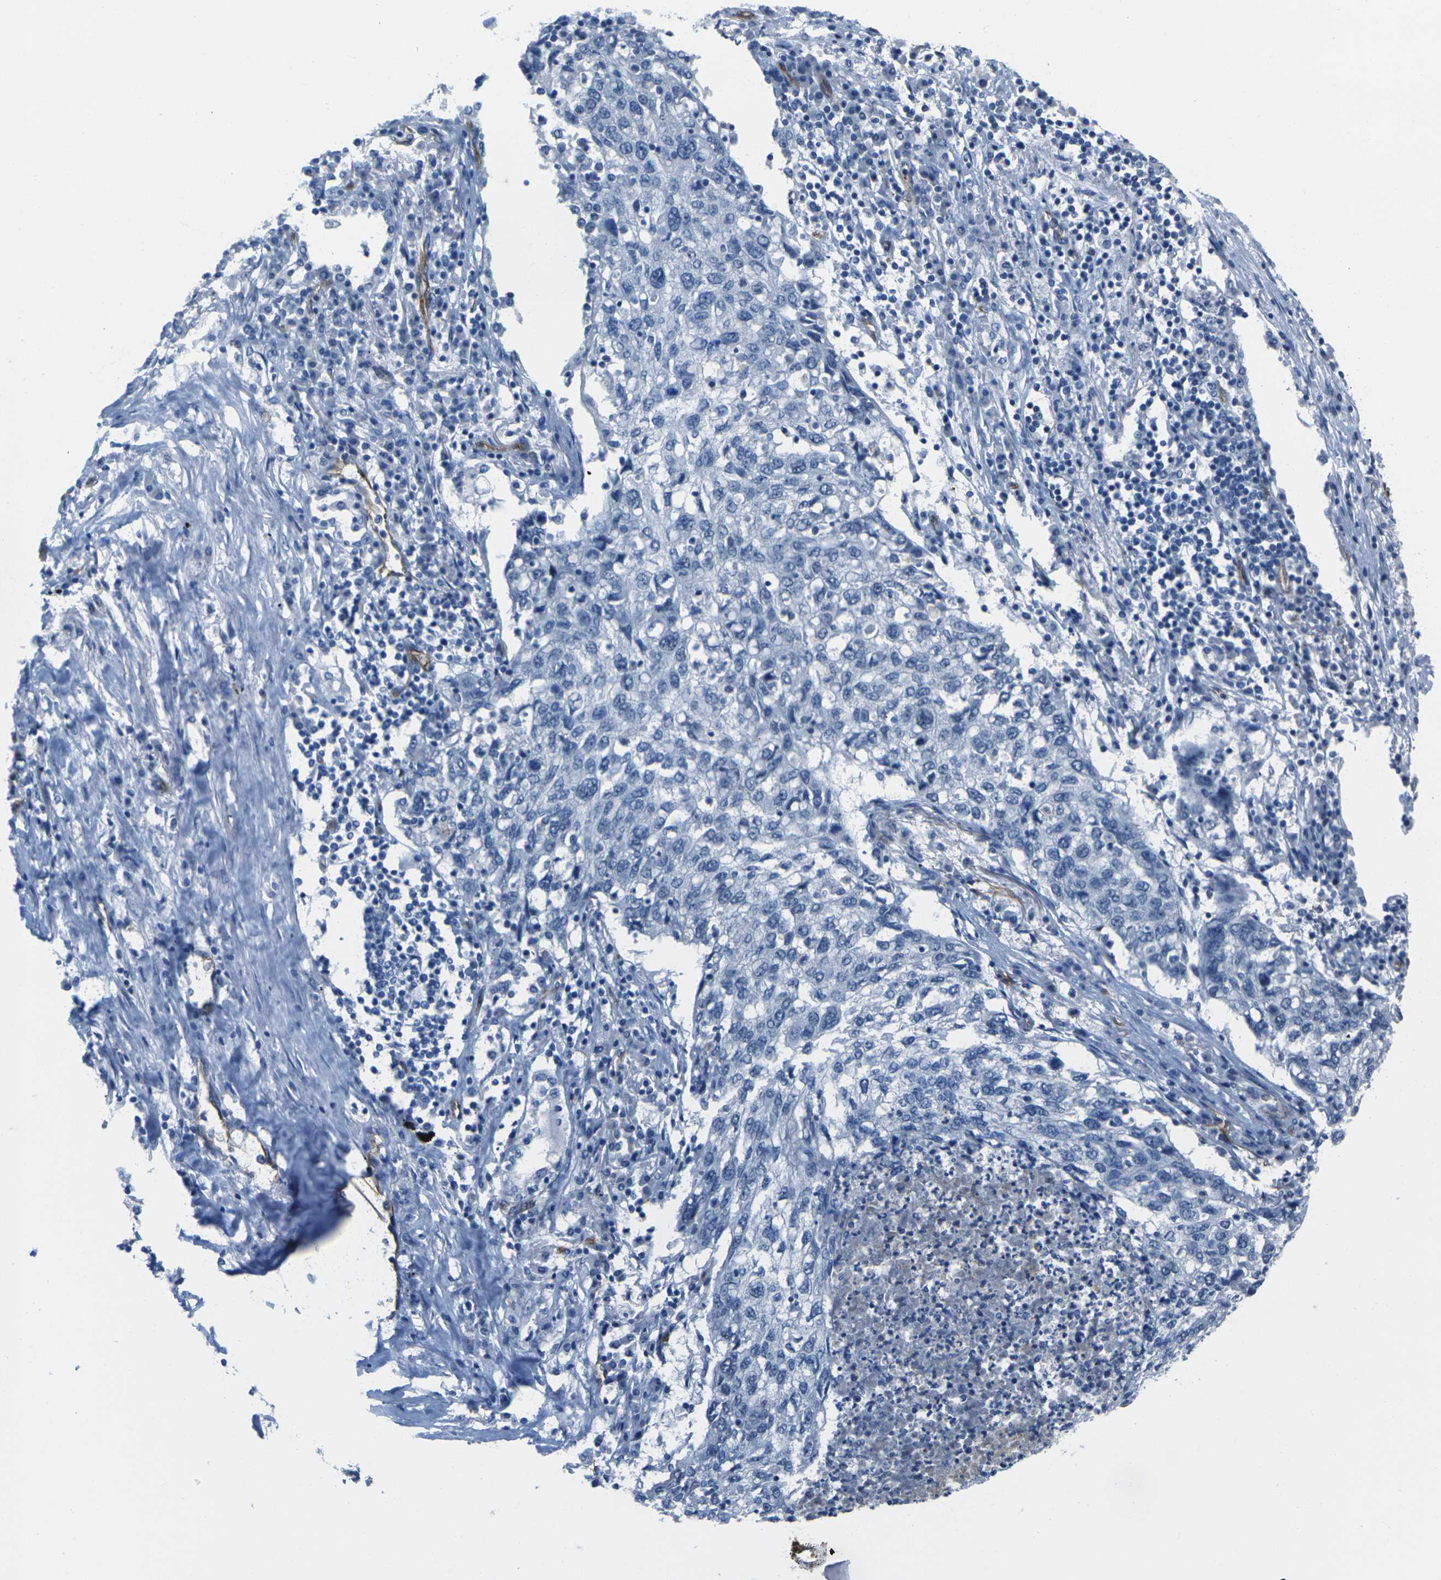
{"staining": {"intensity": "negative", "quantity": "none", "location": "none"}, "tissue": "lung cancer", "cell_type": "Tumor cells", "image_type": "cancer", "snomed": [{"axis": "morphology", "description": "Squamous cell carcinoma, NOS"}, {"axis": "topography", "description": "Lung"}], "caption": "An image of squamous cell carcinoma (lung) stained for a protein exhibits no brown staining in tumor cells. The staining was performed using DAB (3,3'-diaminobenzidine) to visualize the protein expression in brown, while the nuclei were stained in blue with hematoxylin (Magnification: 20x).", "gene": "HSPA12B", "patient": {"sex": "female", "age": 63}}